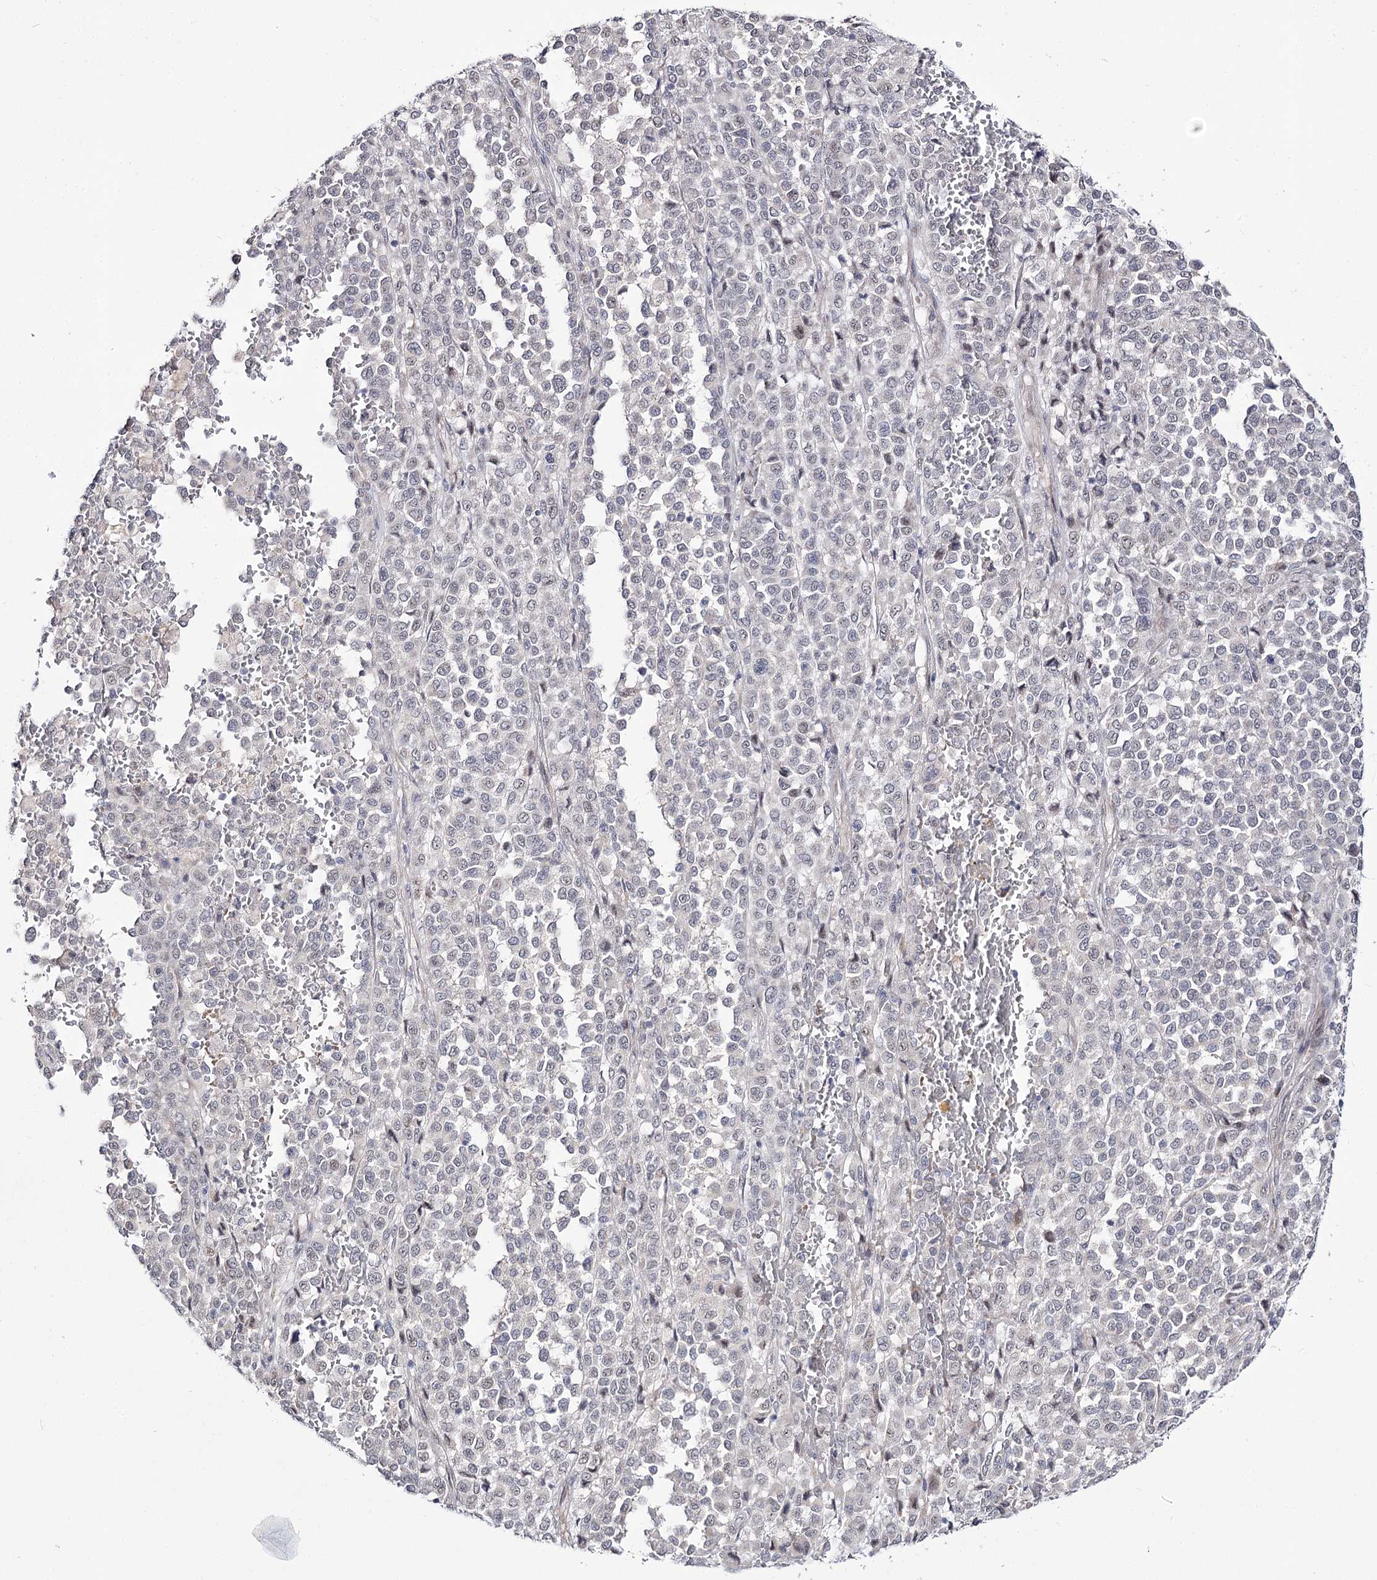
{"staining": {"intensity": "negative", "quantity": "none", "location": "none"}, "tissue": "melanoma", "cell_type": "Tumor cells", "image_type": "cancer", "snomed": [{"axis": "morphology", "description": "Malignant melanoma, Metastatic site"}, {"axis": "topography", "description": "Pancreas"}], "caption": "This is an IHC photomicrograph of melanoma. There is no staining in tumor cells.", "gene": "RRP9", "patient": {"sex": "female", "age": 30}}